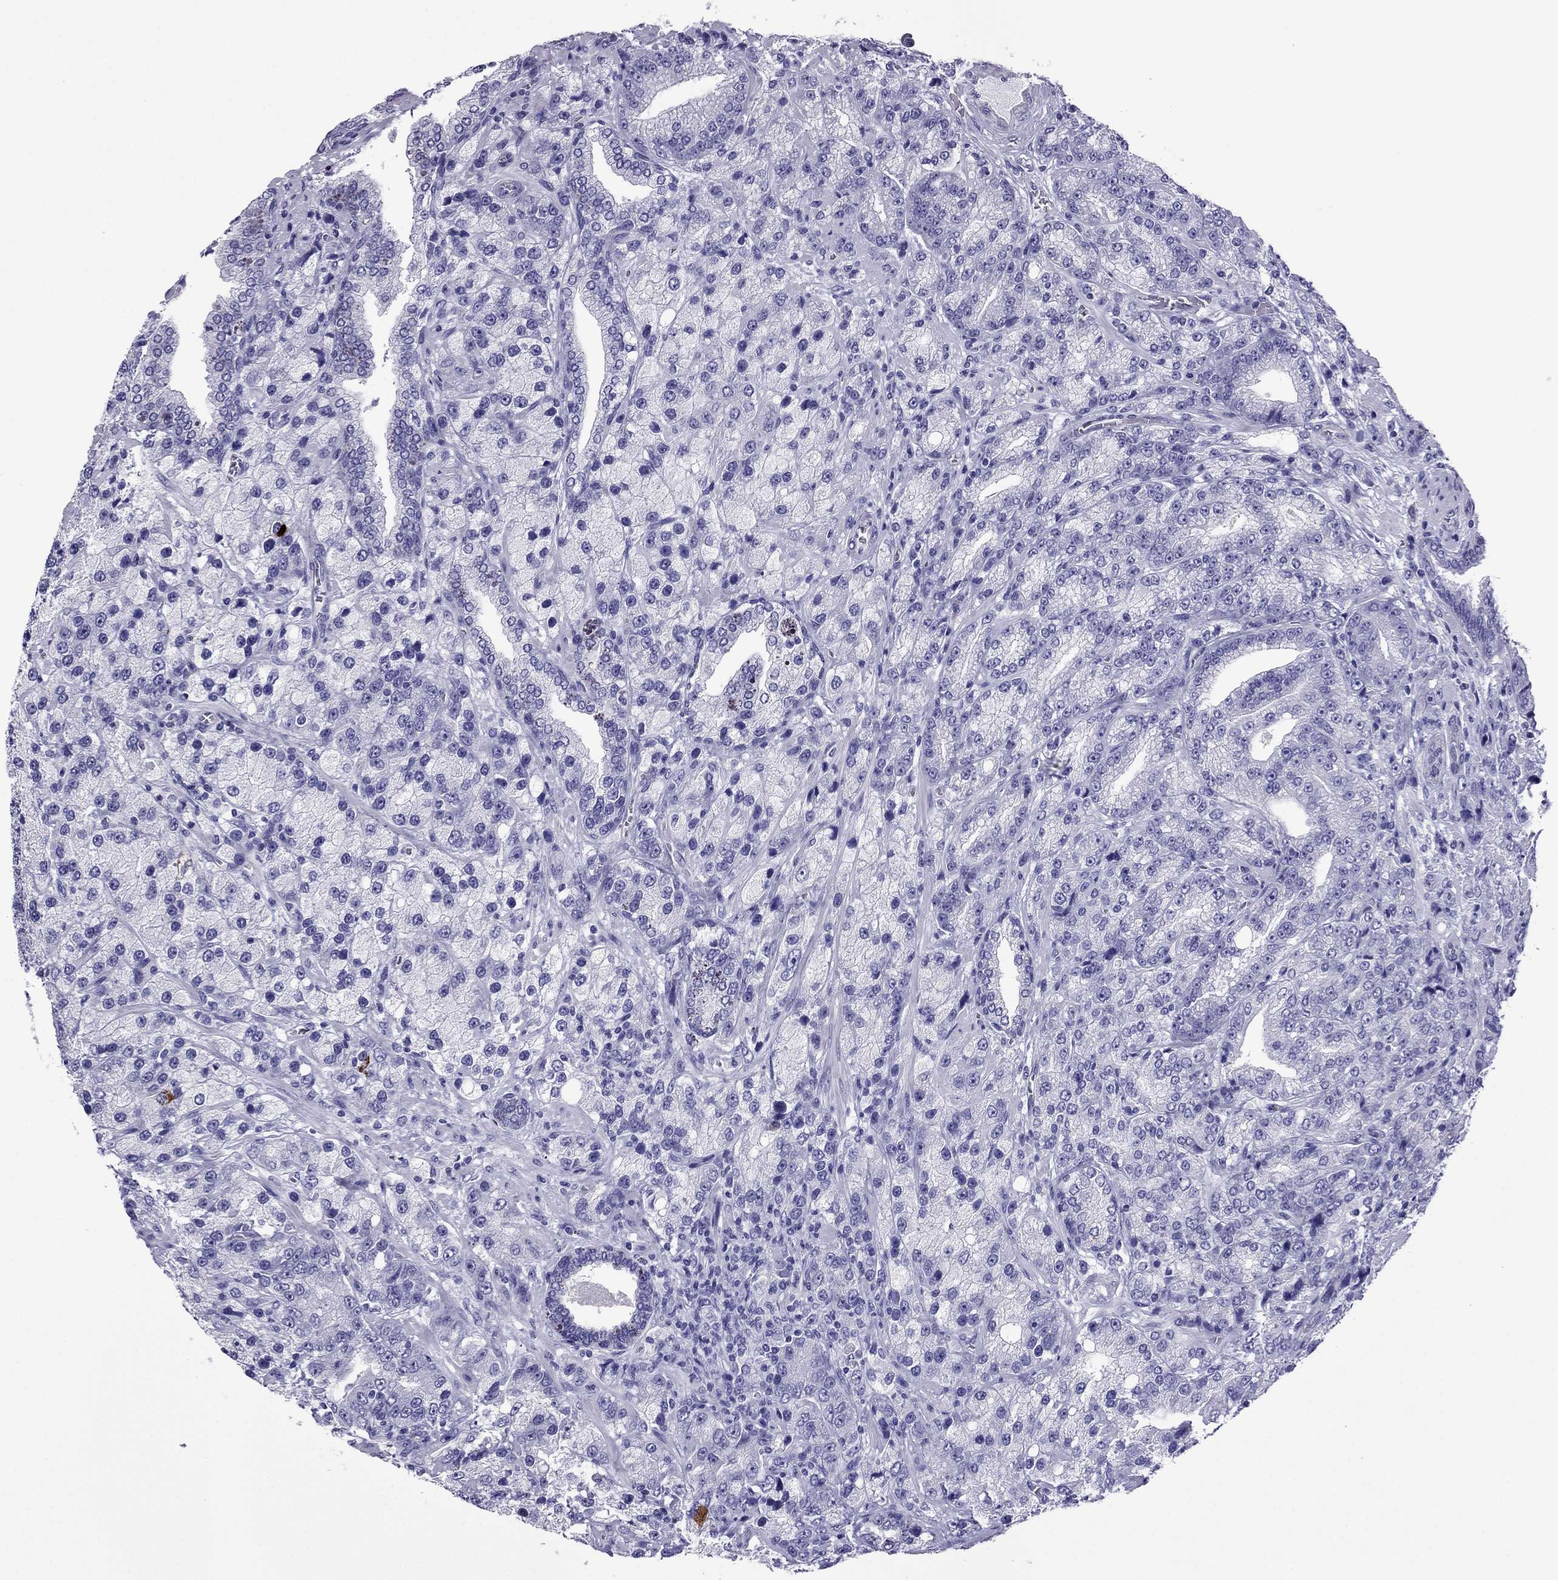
{"staining": {"intensity": "negative", "quantity": "none", "location": "none"}, "tissue": "prostate cancer", "cell_type": "Tumor cells", "image_type": "cancer", "snomed": [{"axis": "morphology", "description": "Adenocarcinoma, NOS"}, {"axis": "topography", "description": "Prostate"}], "caption": "Protein analysis of adenocarcinoma (prostate) shows no significant staining in tumor cells.", "gene": "MYL11", "patient": {"sex": "male", "age": 63}}